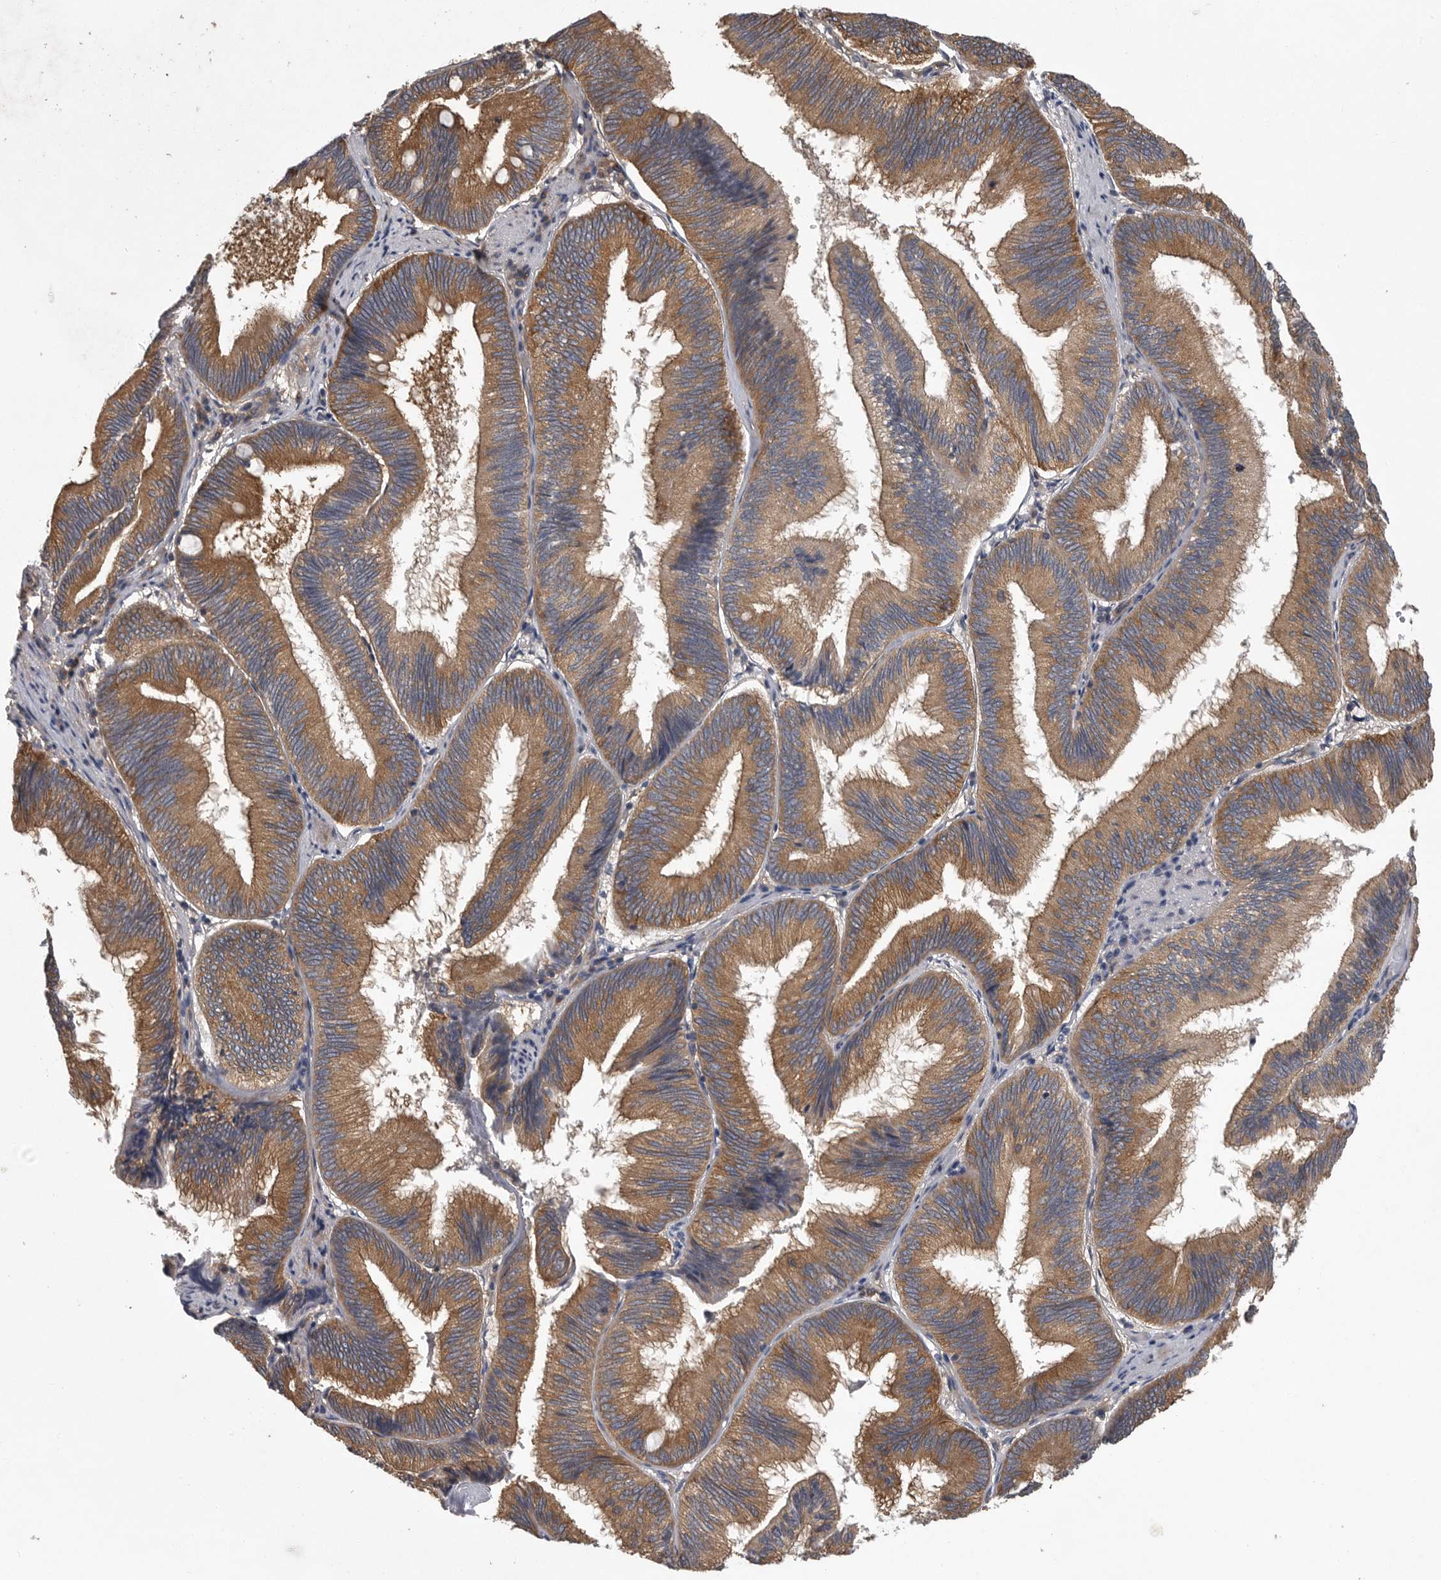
{"staining": {"intensity": "moderate", "quantity": ">75%", "location": "cytoplasmic/membranous"}, "tissue": "pancreatic cancer", "cell_type": "Tumor cells", "image_type": "cancer", "snomed": [{"axis": "morphology", "description": "Adenocarcinoma, NOS"}, {"axis": "topography", "description": "Pancreas"}], "caption": "Immunohistochemistry (IHC) micrograph of pancreatic adenocarcinoma stained for a protein (brown), which shows medium levels of moderate cytoplasmic/membranous staining in about >75% of tumor cells.", "gene": "OXR1", "patient": {"sex": "male", "age": 82}}